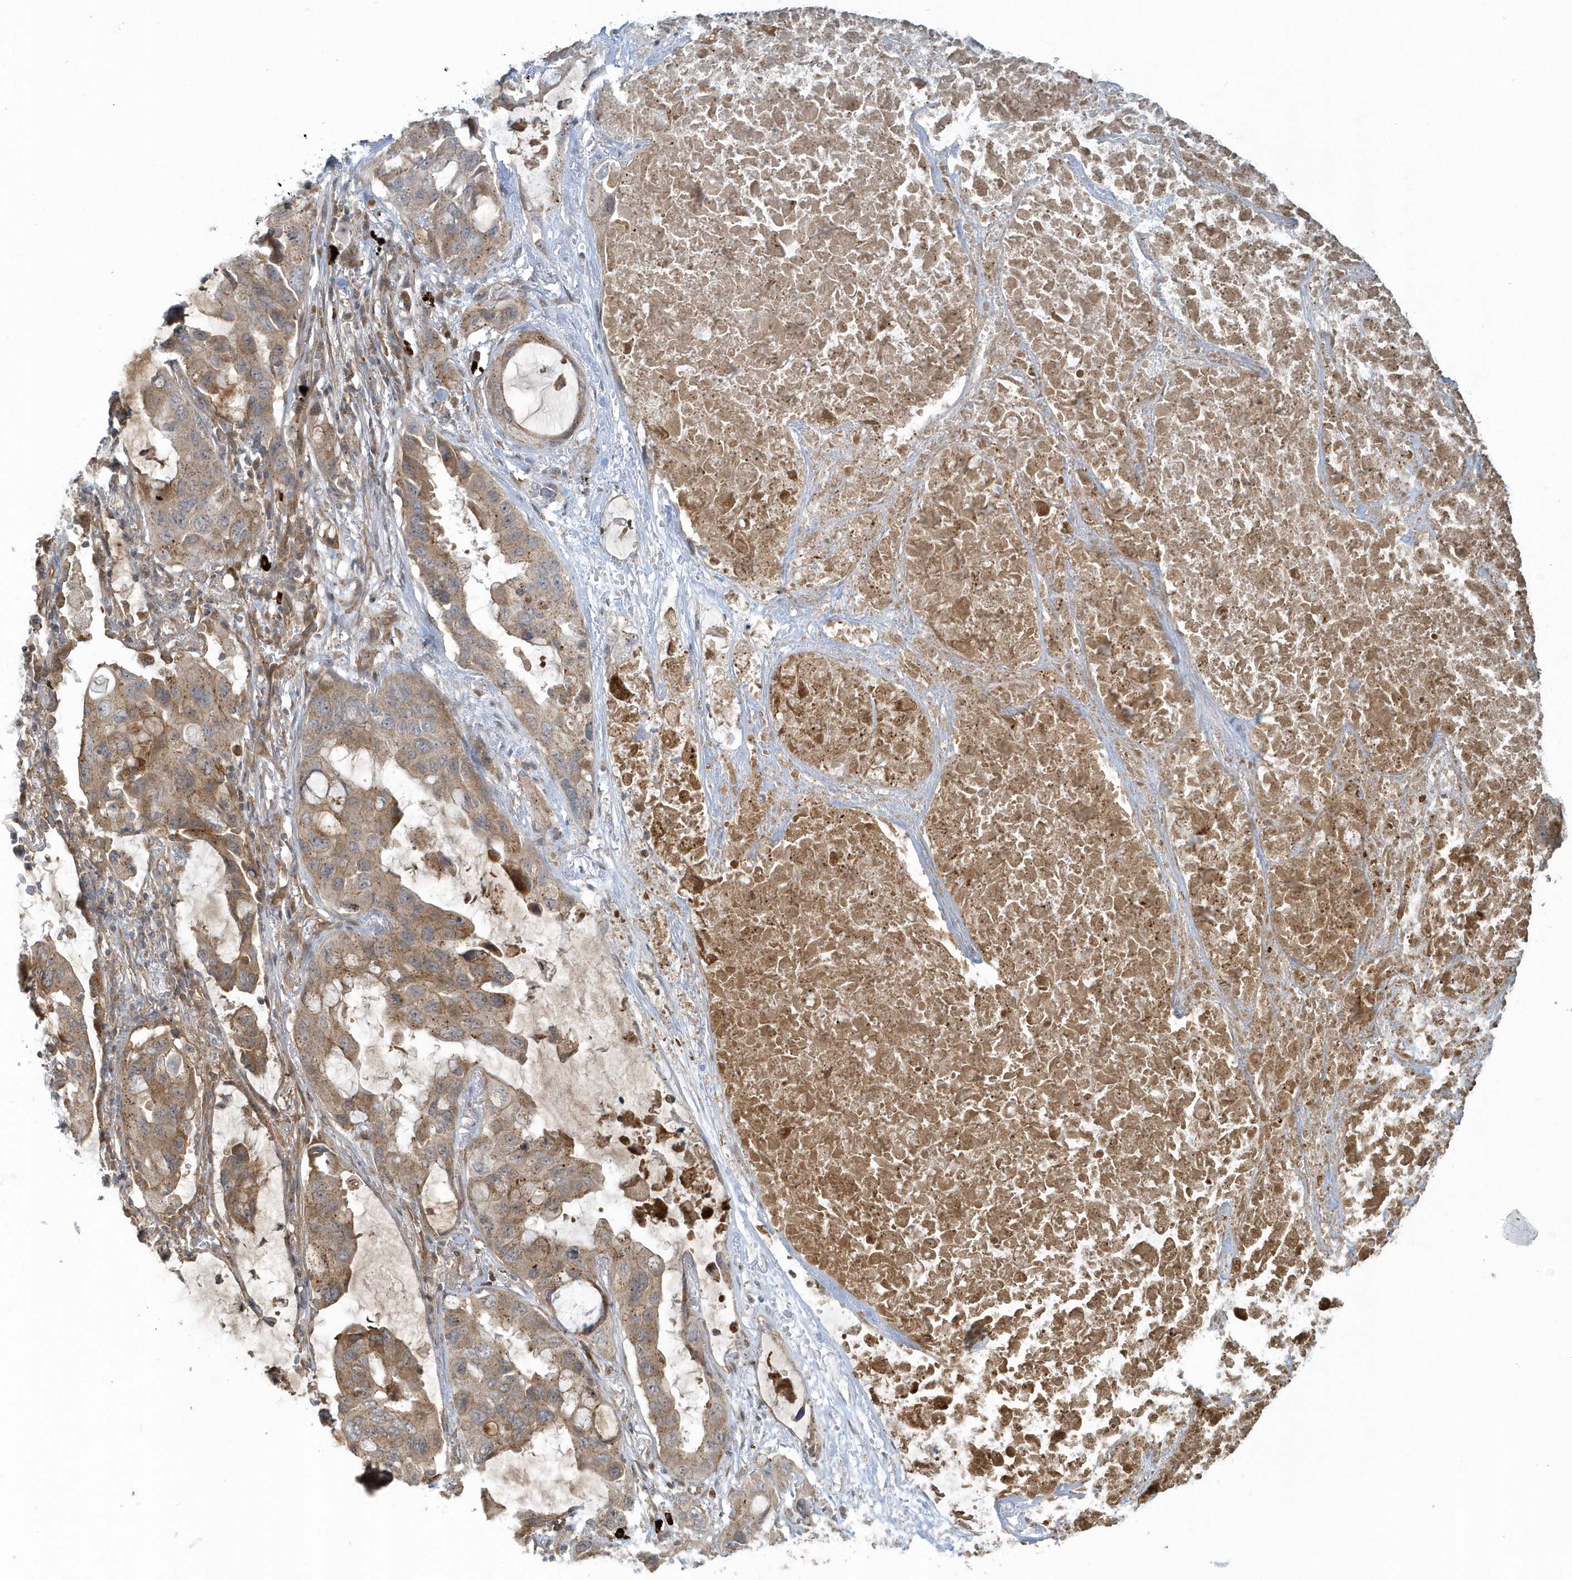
{"staining": {"intensity": "moderate", "quantity": ">75%", "location": "cytoplasmic/membranous"}, "tissue": "lung cancer", "cell_type": "Tumor cells", "image_type": "cancer", "snomed": [{"axis": "morphology", "description": "Squamous cell carcinoma, NOS"}, {"axis": "topography", "description": "Lung"}], "caption": "A brown stain shows moderate cytoplasmic/membranous expression of a protein in lung squamous cell carcinoma tumor cells.", "gene": "STIM2", "patient": {"sex": "female", "age": 73}}